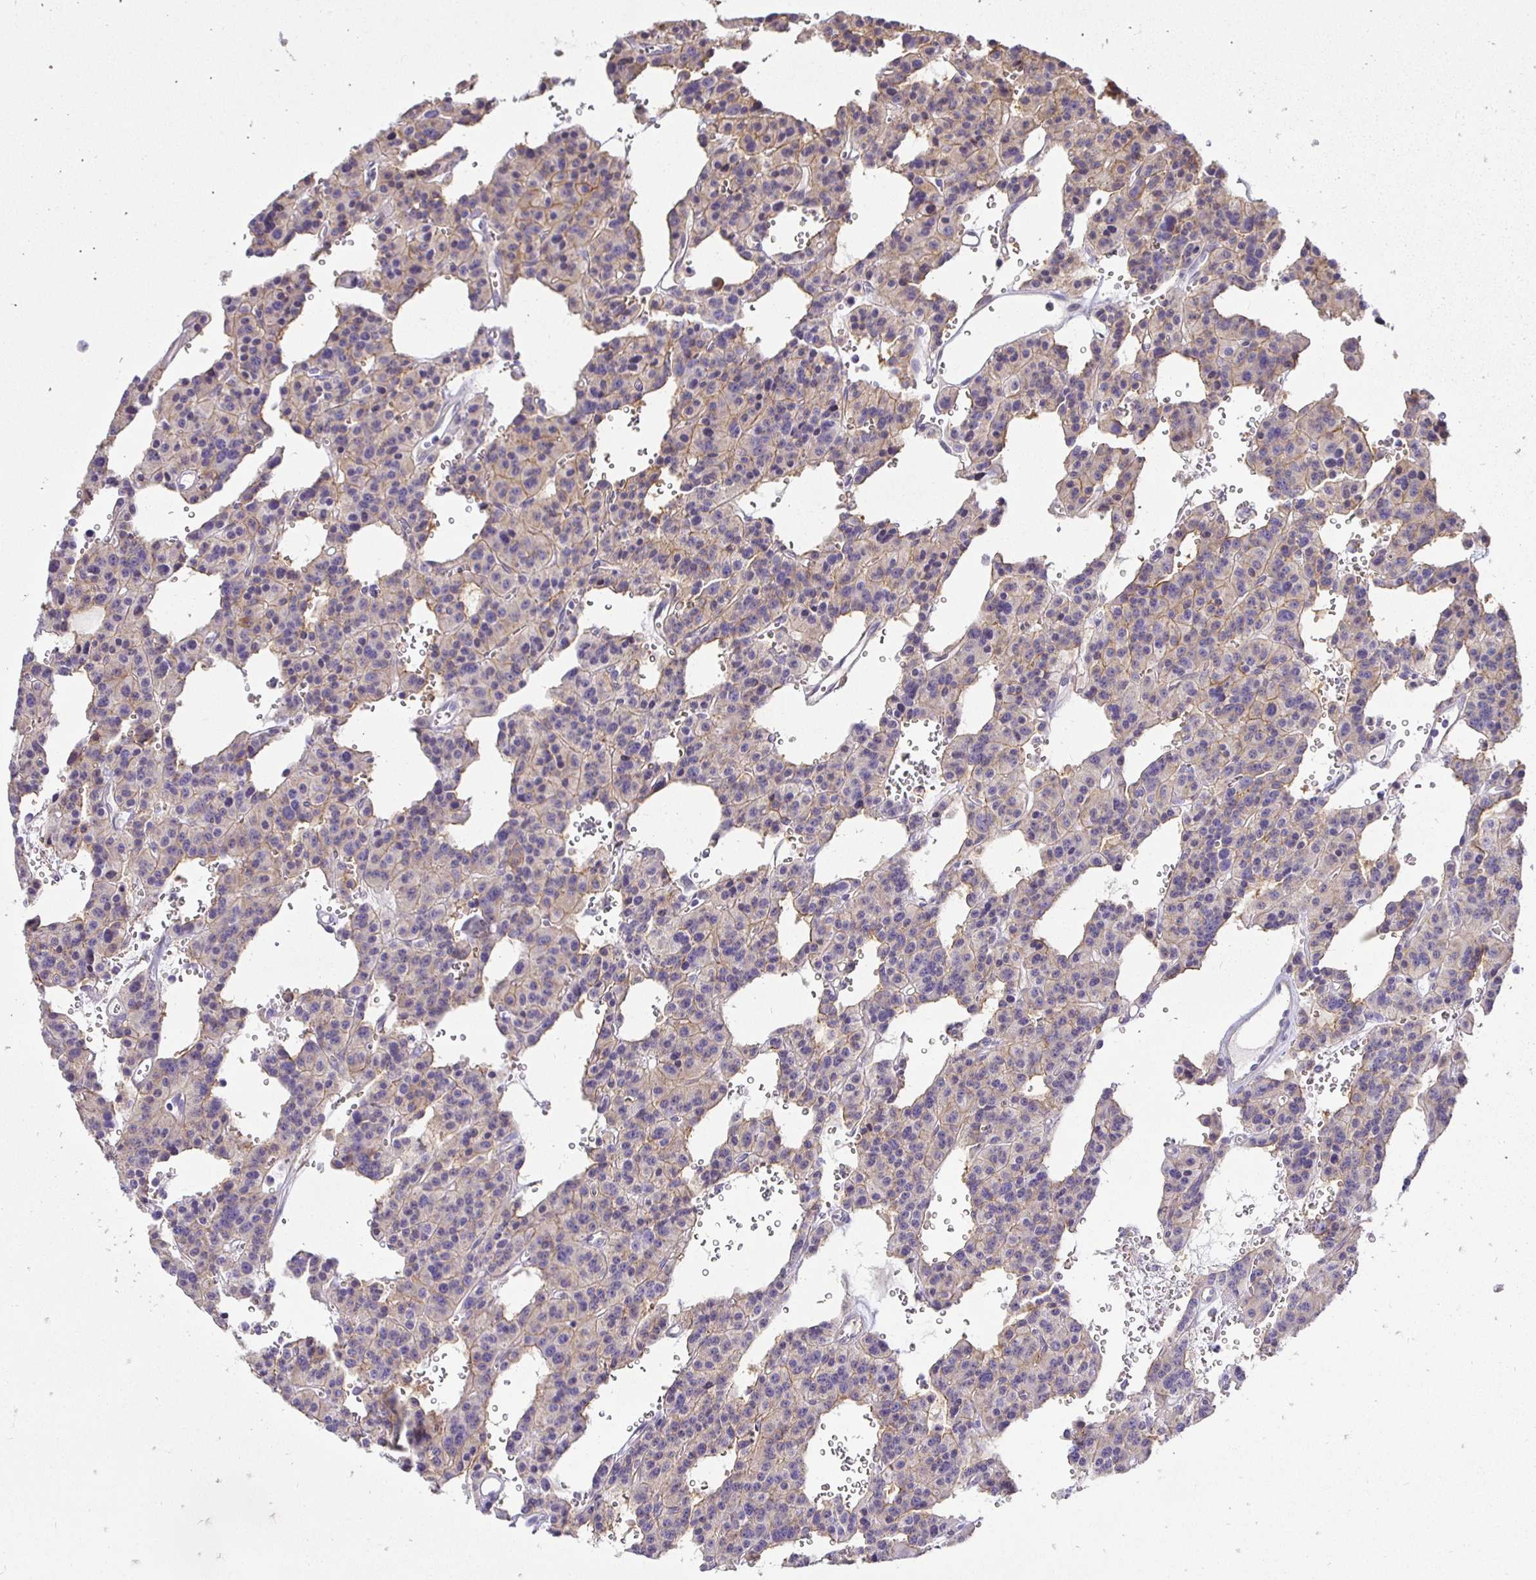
{"staining": {"intensity": "weak", "quantity": "<25%", "location": "cytoplasmic/membranous"}, "tissue": "carcinoid", "cell_type": "Tumor cells", "image_type": "cancer", "snomed": [{"axis": "morphology", "description": "Carcinoid, malignant, NOS"}, {"axis": "topography", "description": "Lung"}], "caption": "An IHC image of carcinoid is shown. There is no staining in tumor cells of carcinoid. The staining is performed using DAB brown chromogen with nuclei counter-stained in using hematoxylin.", "gene": "SLC9A1", "patient": {"sex": "female", "age": 71}}